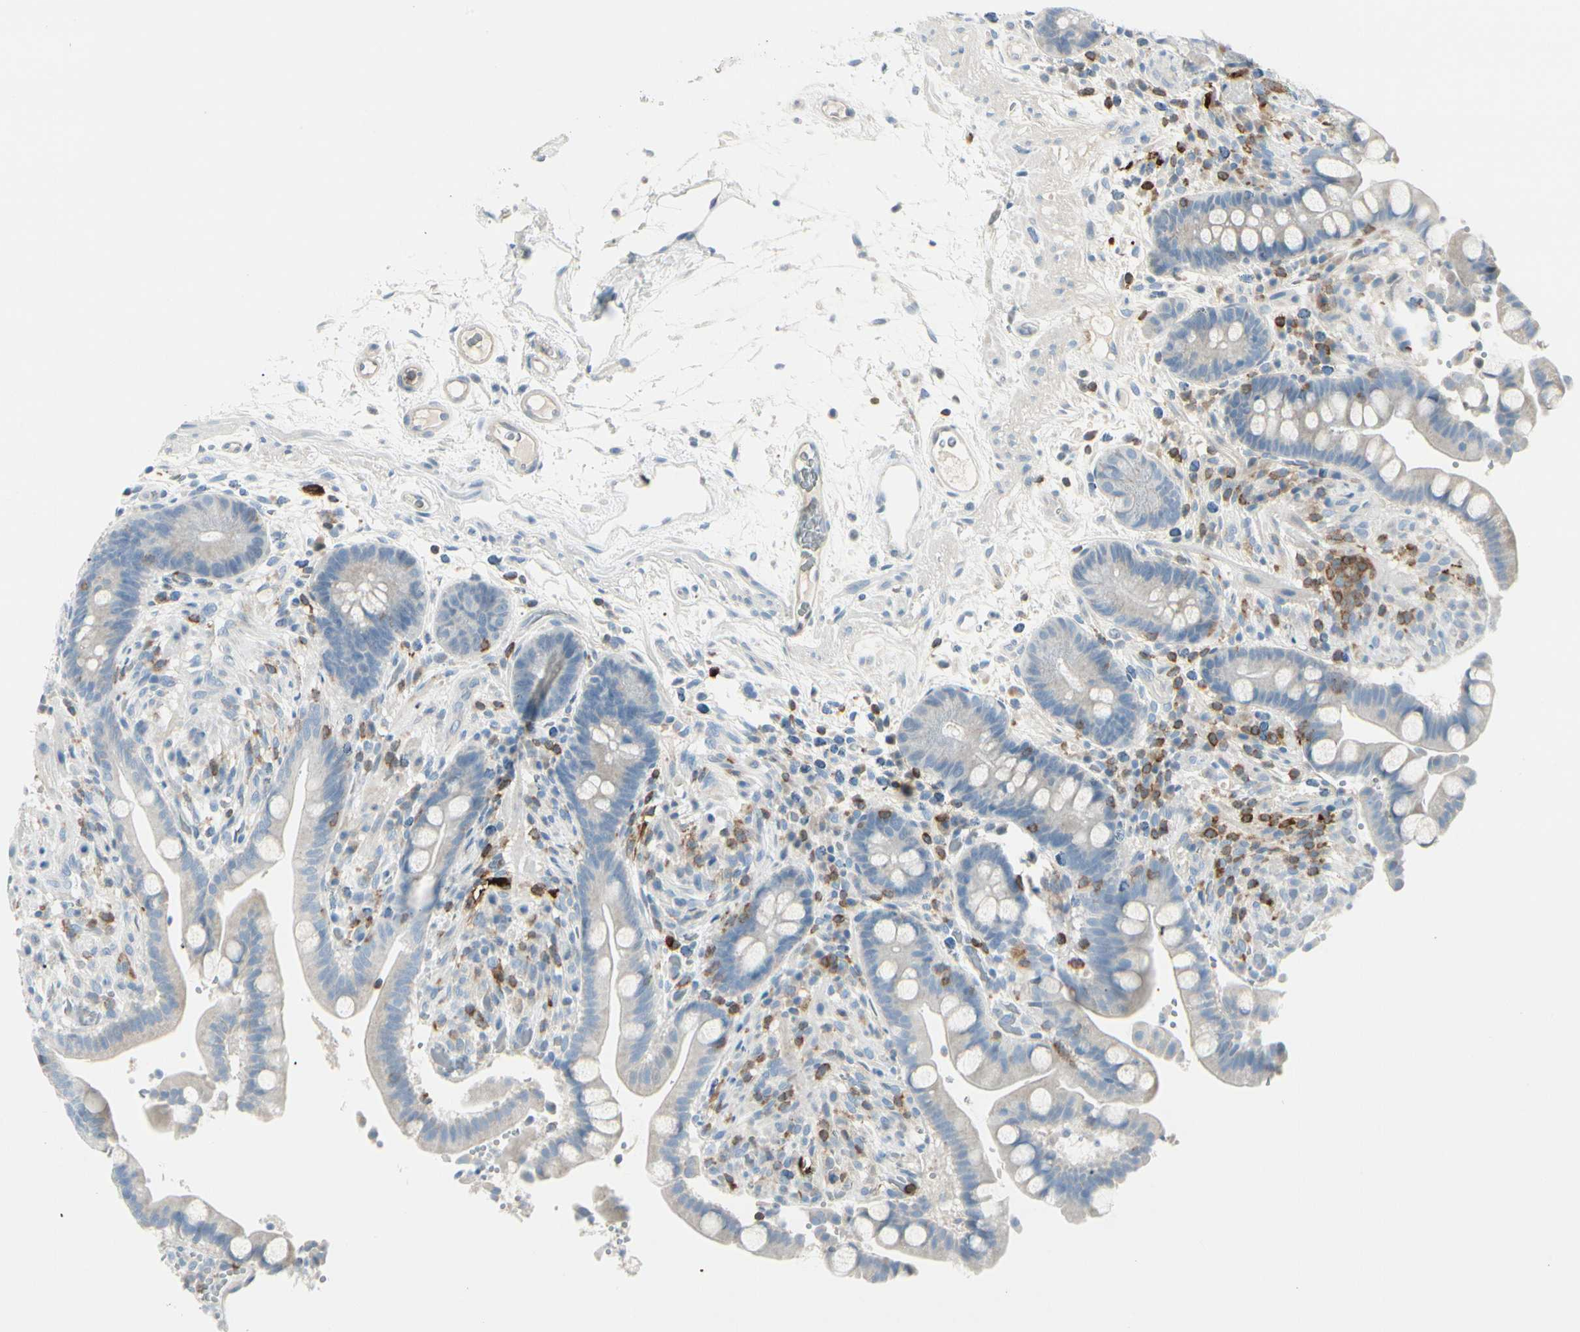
{"staining": {"intensity": "weak", "quantity": ">75%", "location": "cytoplasmic/membranous"}, "tissue": "colon", "cell_type": "Endothelial cells", "image_type": "normal", "snomed": [{"axis": "morphology", "description": "Normal tissue, NOS"}, {"axis": "topography", "description": "Colon"}], "caption": "IHC histopathology image of benign human colon stained for a protein (brown), which reveals low levels of weak cytoplasmic/membranous positivity in approximately >75% of endothelial cells.", "gene": "TRAF1", "patient": {"sex": "male", "age": 73}}